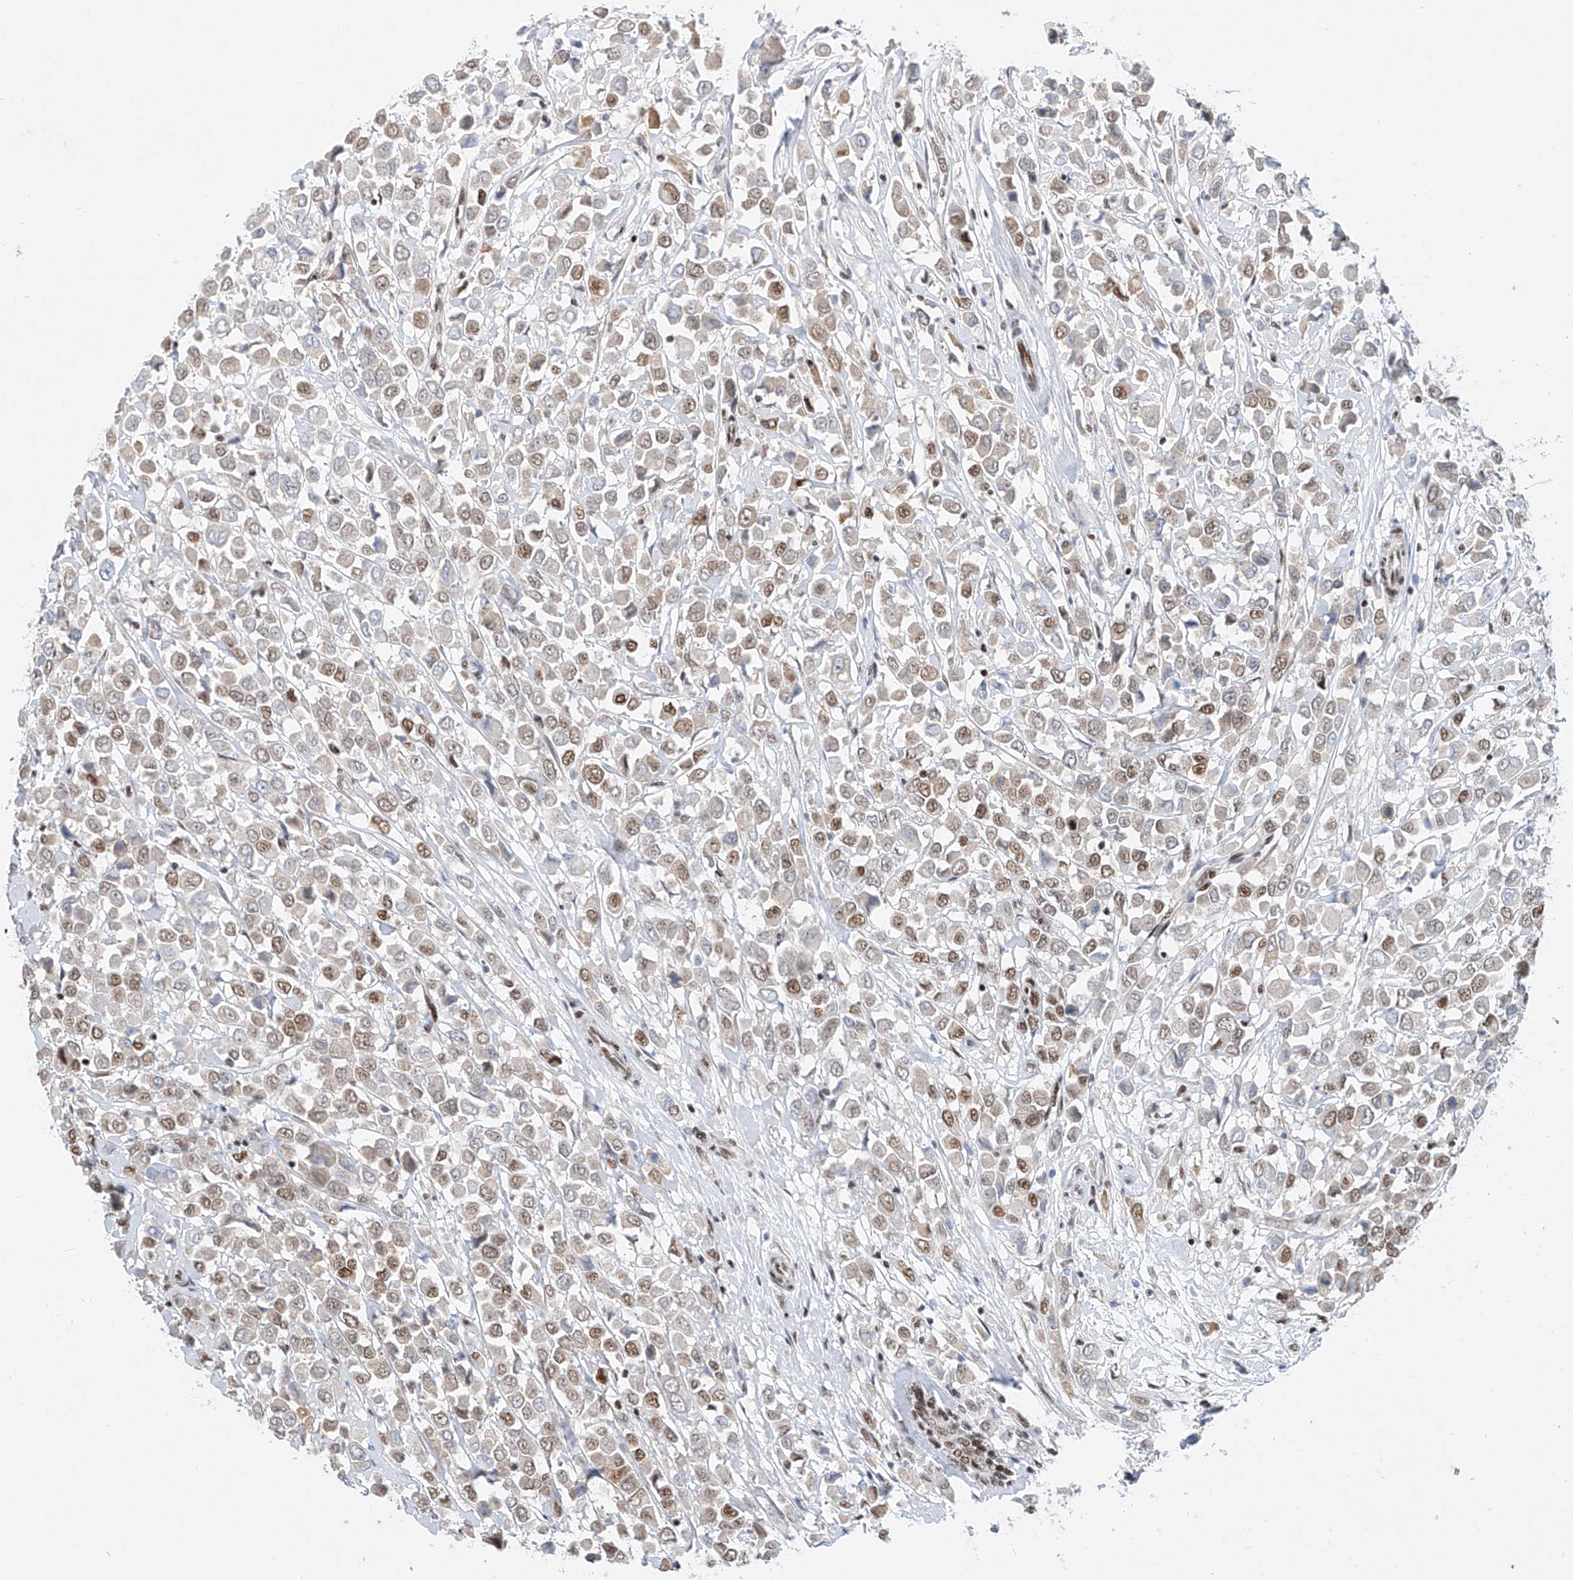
{"staining": {"intensity": "moderate", "quantity": "25%-75%", "location": "nuclear"}, "tissue": "breast cancer", "cell_type": "Tumor cells", "image_type": "cancer", "snomed": [{"axis": "morphology", "description": "Duct carcinoma"}, {"axis": "topography", "description": "Breast"}], "caption": "Protein analysis of invasive ductal carcinoma (breast) tissue reveals moderate nuclear expression in about 25%-75% of tumor cells.", "gene": "TAF4", "patient": {"sex": "female", "age": 61}}